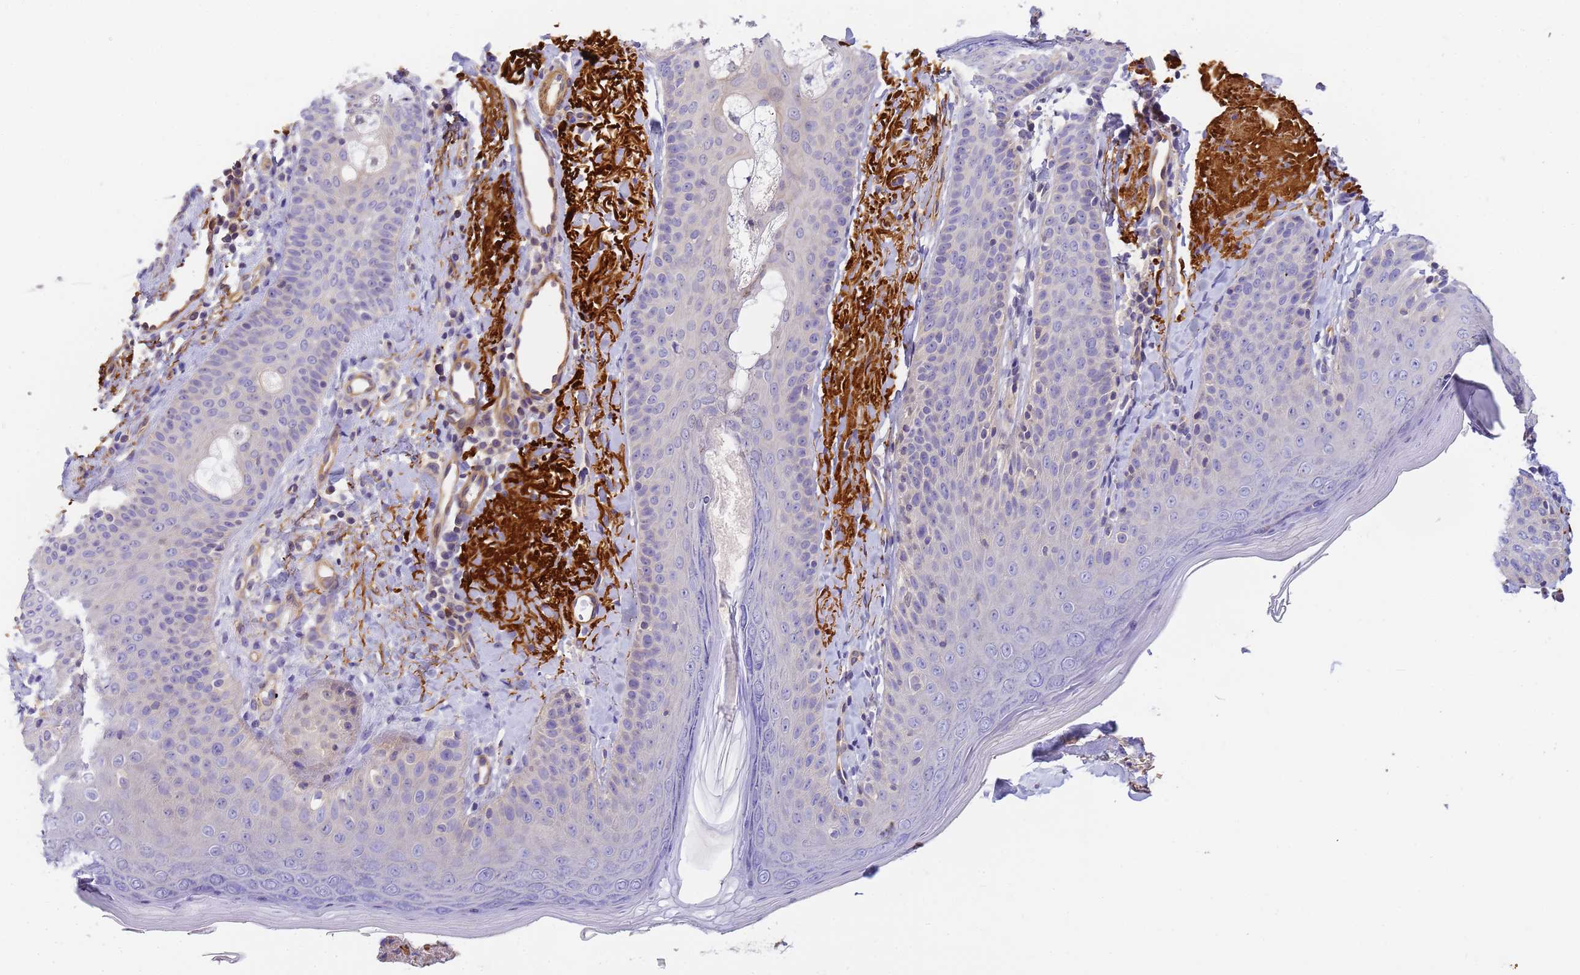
{"staining": {"intensity": "negative", "quantity": "none", "location": "none"}, "tissue": "skin", "cell_type": "Fibroblasts", "image_type": "normal", "snomed": [{"axis": "morphology", "description": "Normal tissue, NOS"}, {"axis": "topography", "description": "Skin"}], "caption": "Immunohistochemistry image of benign skin stained for a protein (brown), which demonstrates no staining in fibroblasts. Brightfield microscopy of IHC stained with DAB (brown) and hematoxylin (blue), captured at high magnification.", "gene": "MYL10", "patient": {"sex": "male", "age": 57}}